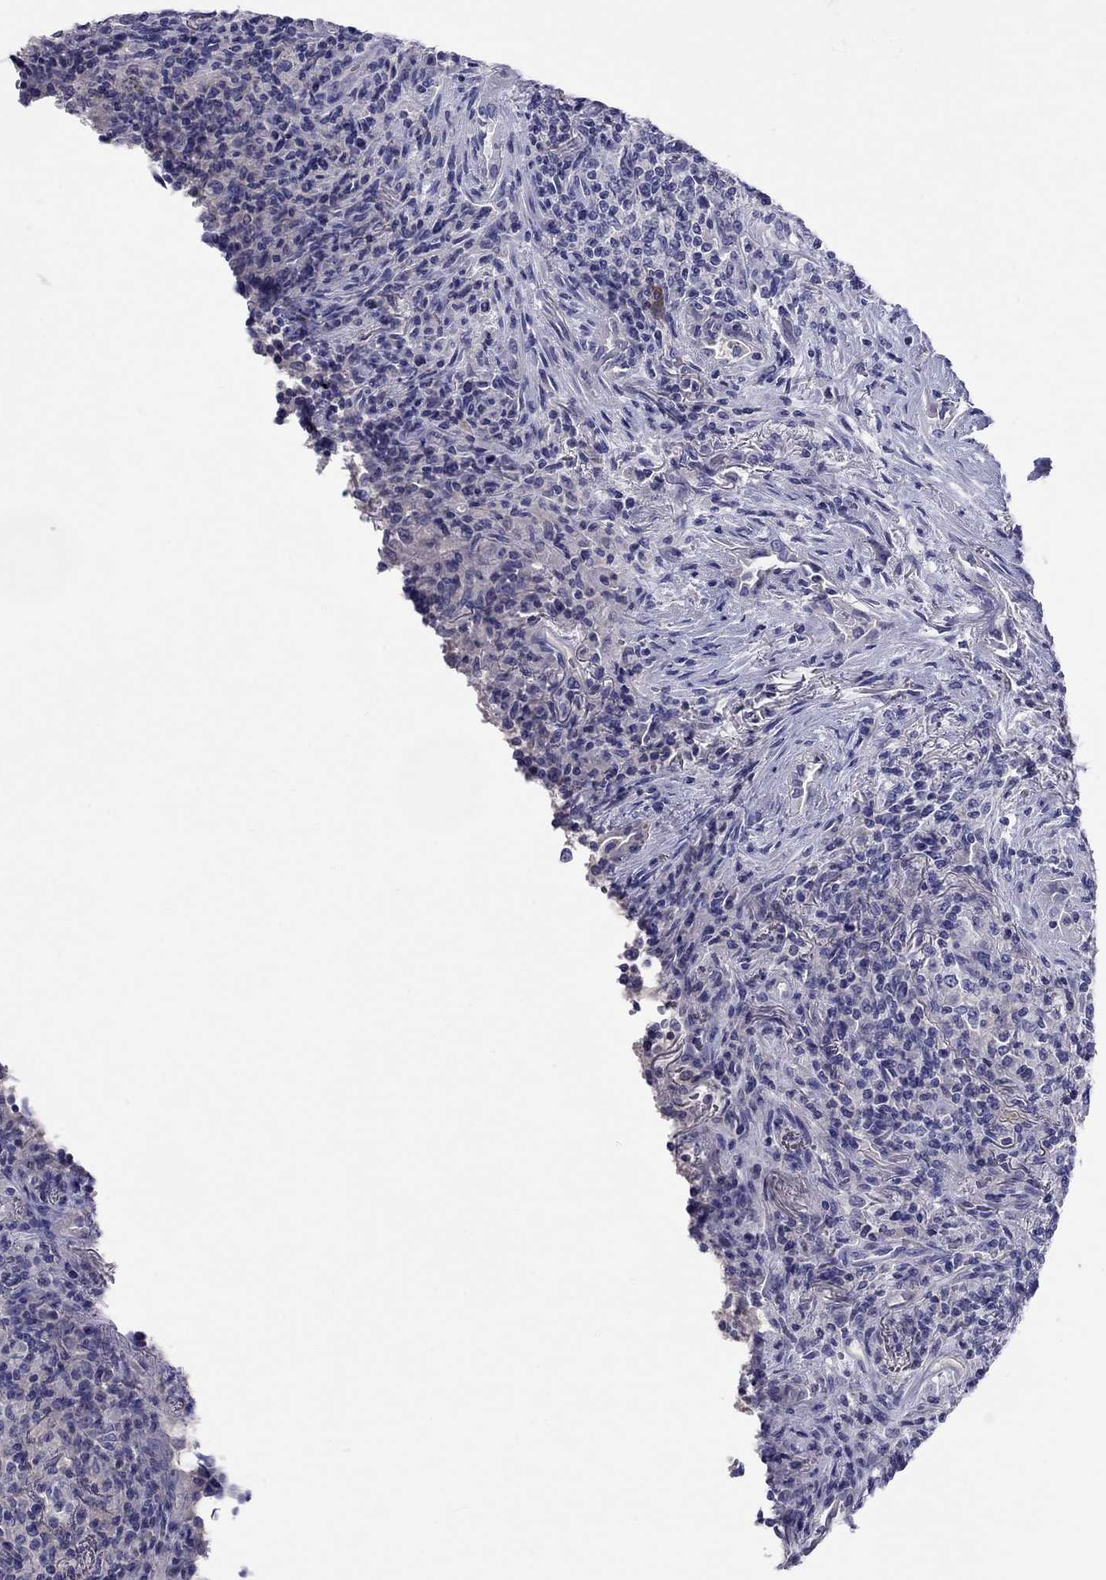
{"staining": {"intensity": "negative", "quantity": "none", "location": "none"}, "tissue": "lymphoma", "cell_type": "Tumor cells", "image_type": "cancer", "snomed": [{"axis": "morphology", "description": "Malignant lymphoma, non-Hodgkin's type, High grade"}, {"axis": "topography", "description": "Lung"}], "caption": "Lymphoma was stained to show a protein in brown. There is no significant positivity in tumor cells.", "gene": "CALHM1", "patient": {"sex": "male", "age": 79}}